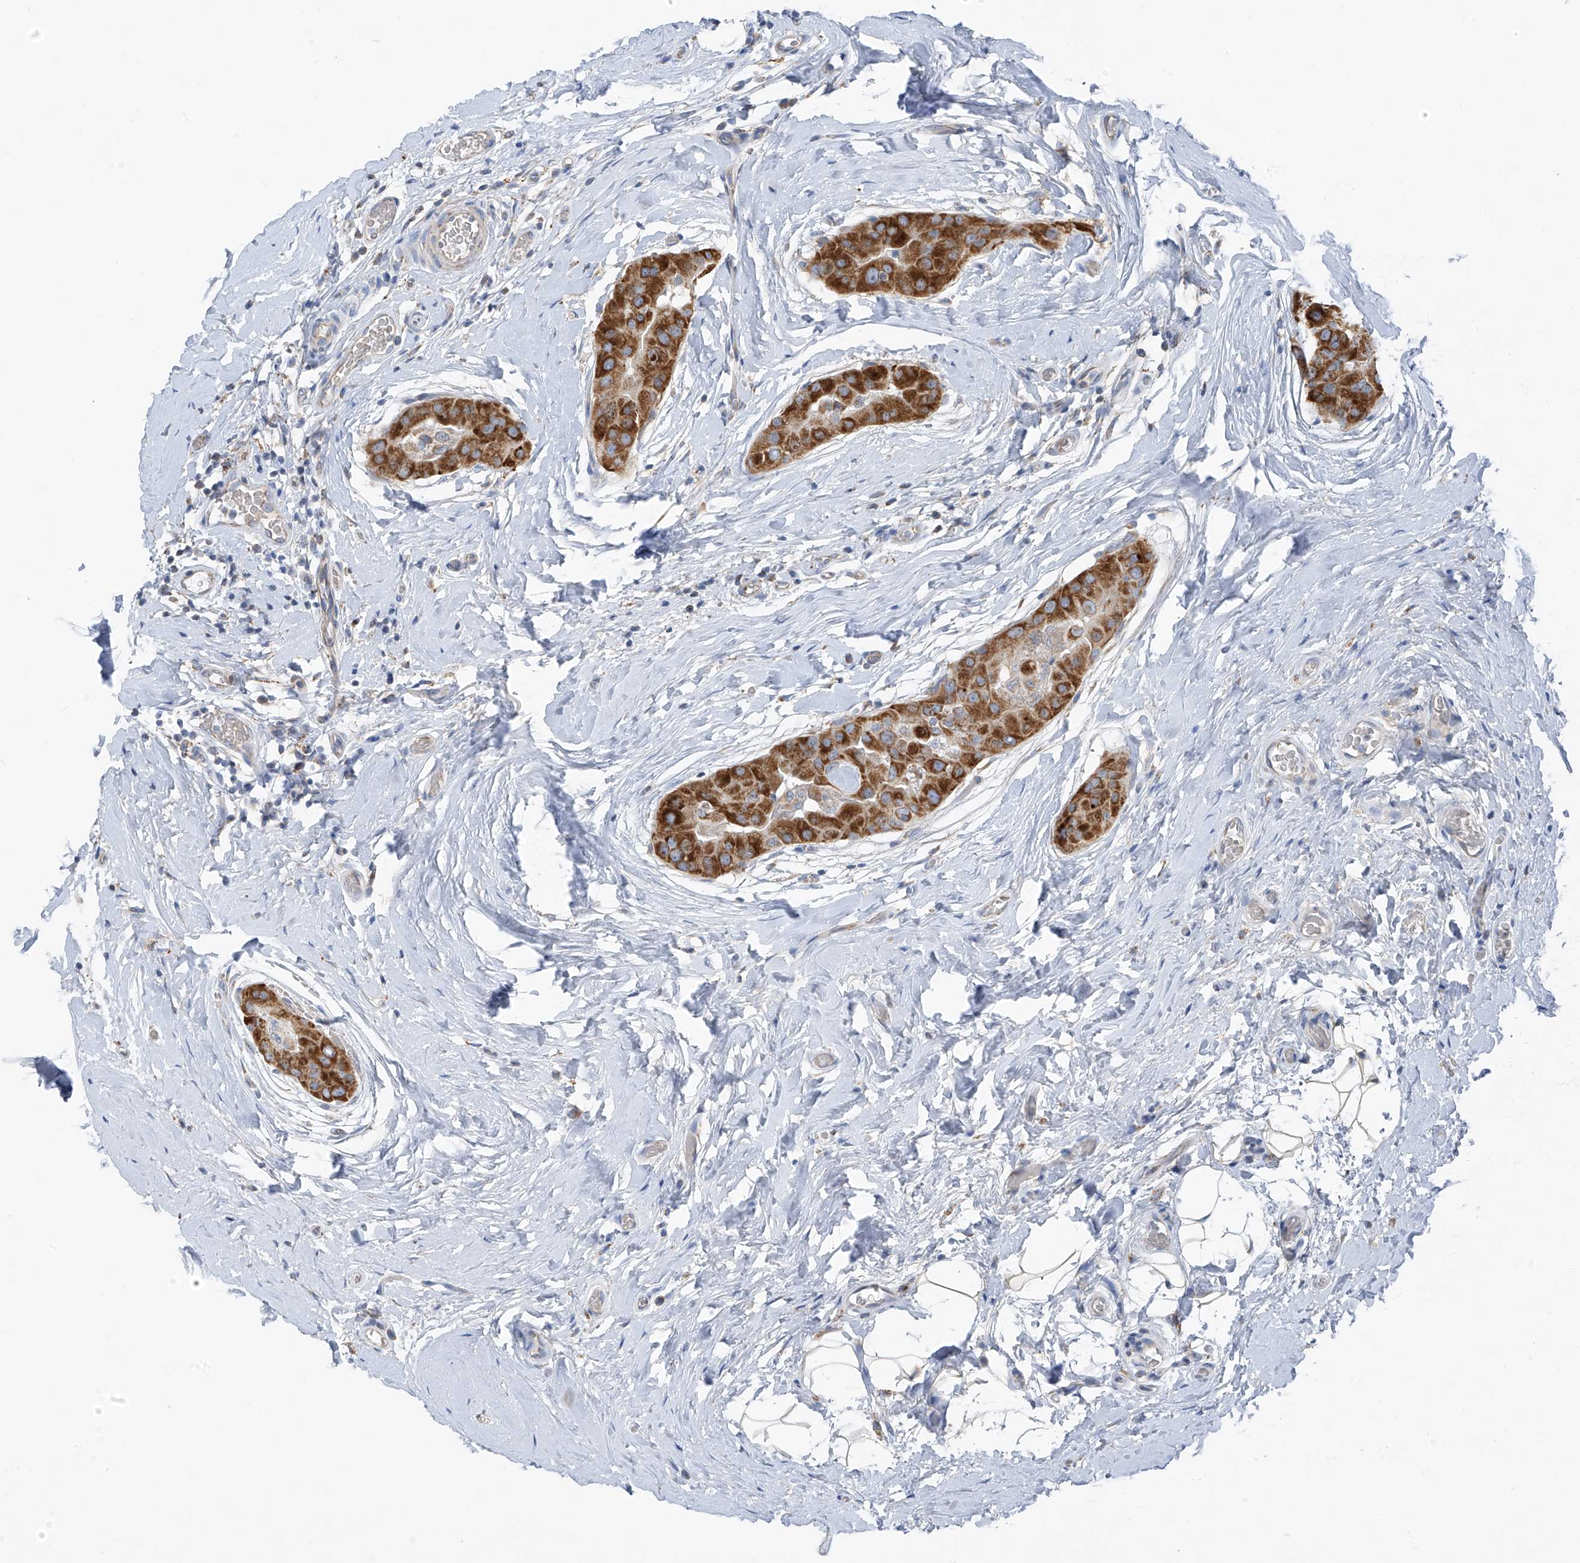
{"staining": {"intensity": "strong", "quantity": ">75%", "location": "cytoplasmic/membranous"}, "tissue": "thyroid cancer", "cell_type": "Tumor cells", "image_type": "cancer", "snomed": [{"axis": "morphology", "description": "Papillary adenocarcinoma, NOS"}, {"axis": "topography", "description": "Thyroid gland"}], "caption": "Protein staining shows strong cytoplasmic/membranous expression in about >75% of tumor cells in thyroid papillary adenocarcinoma.", "gene": "EOMES", "patient": {"sex": "male", "age": 33}}